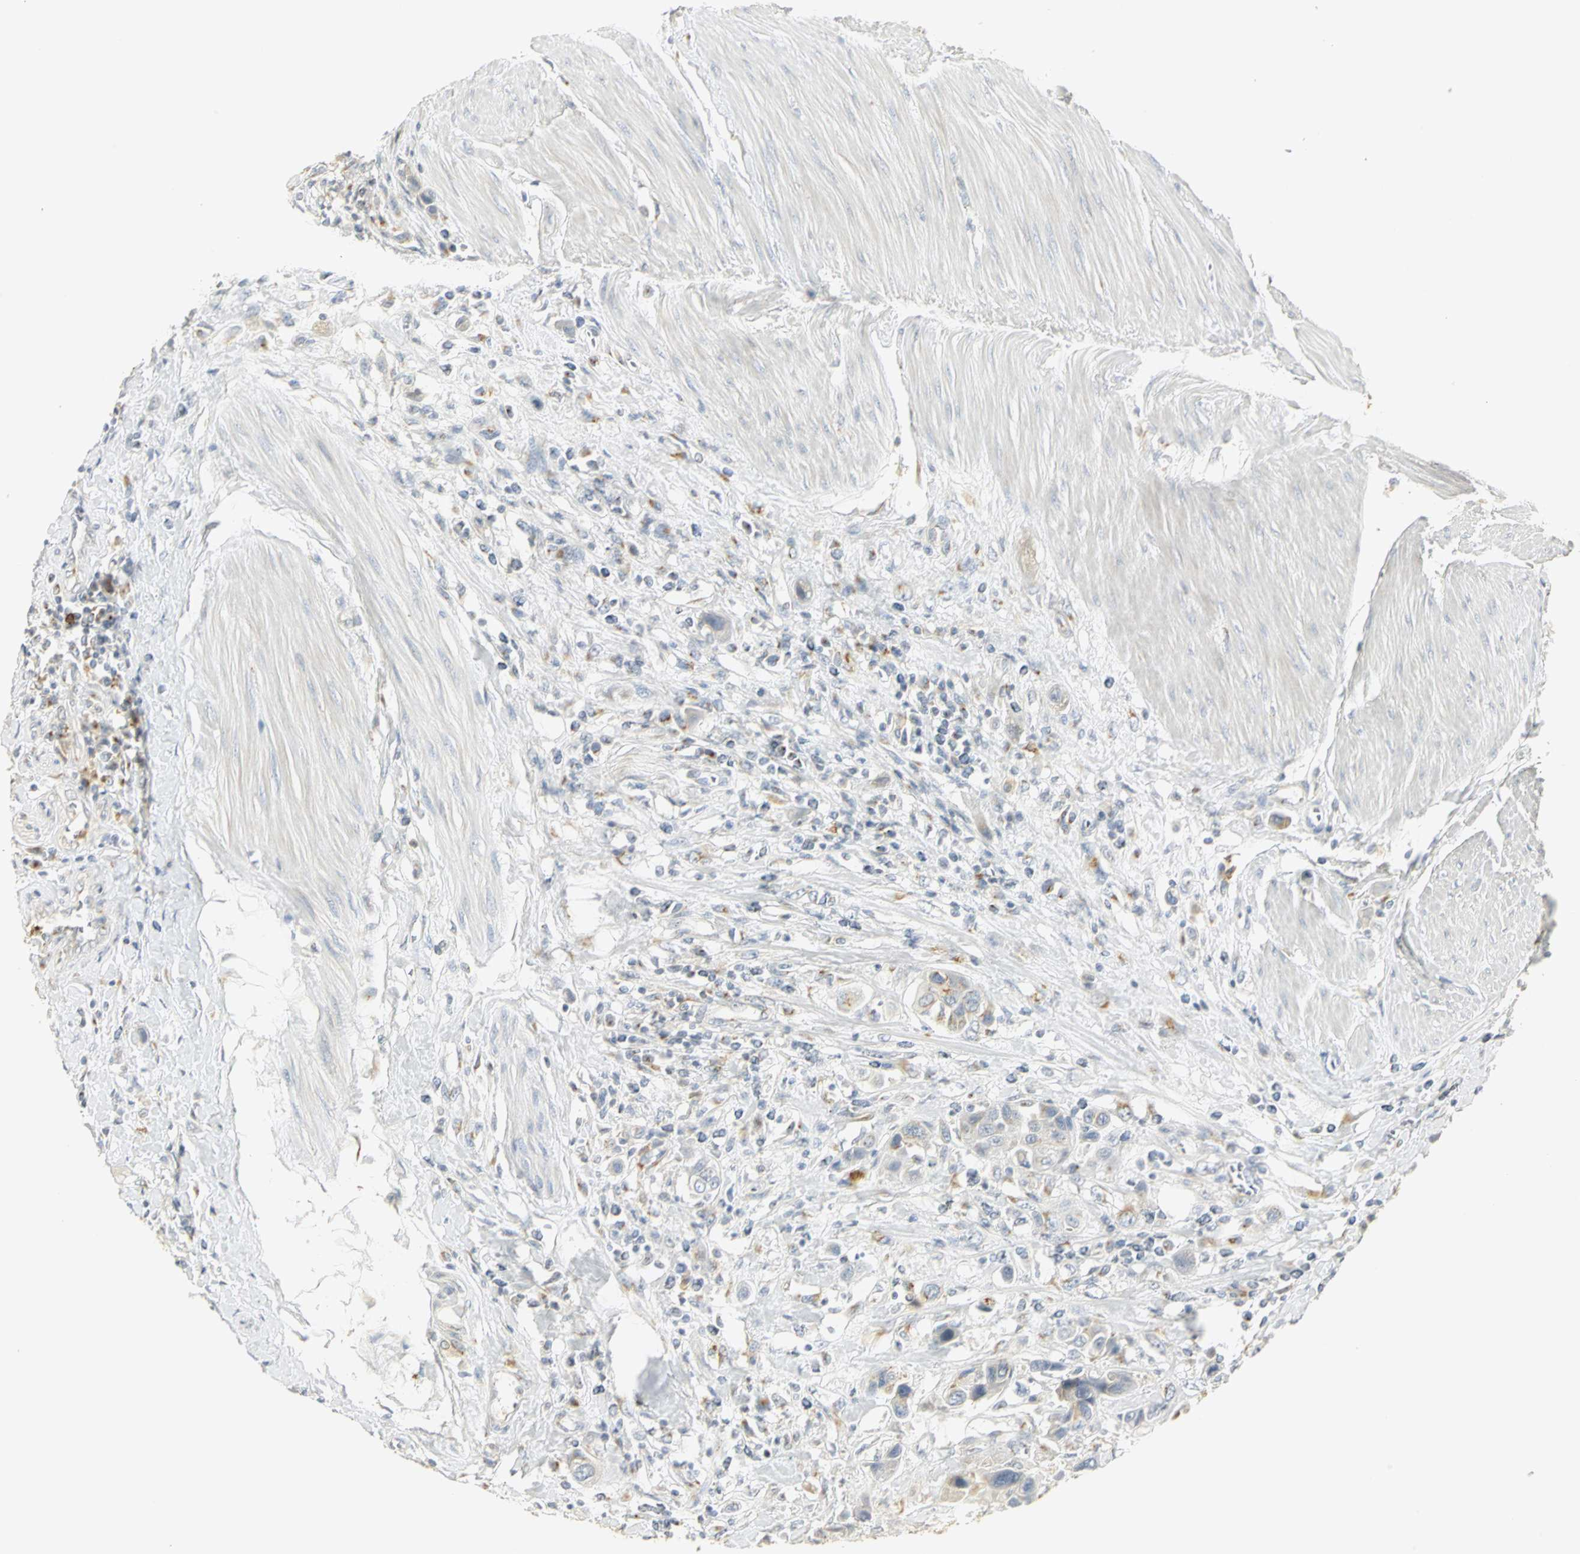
{"staining": {"intensity": "weak", "quantity": "<25%", "location": "cytoplasmic/membranous"}, "tissue": "urothelial cancer", "cell_type": "Tumor cells", "image_type": "cancer", "snomed": [{"axis": "morphology", "description": "Urothelial carcinoma, High grade"}, {"axis": "topography", "description": "Urinary bladder"}], "caption": "Urothelial cancer stained for a protein using immunohistochemistry (IHC) displays no staining tumor cells.", "gene": "TM9SF2", "patient": {"sex": "male", "age": 50}}